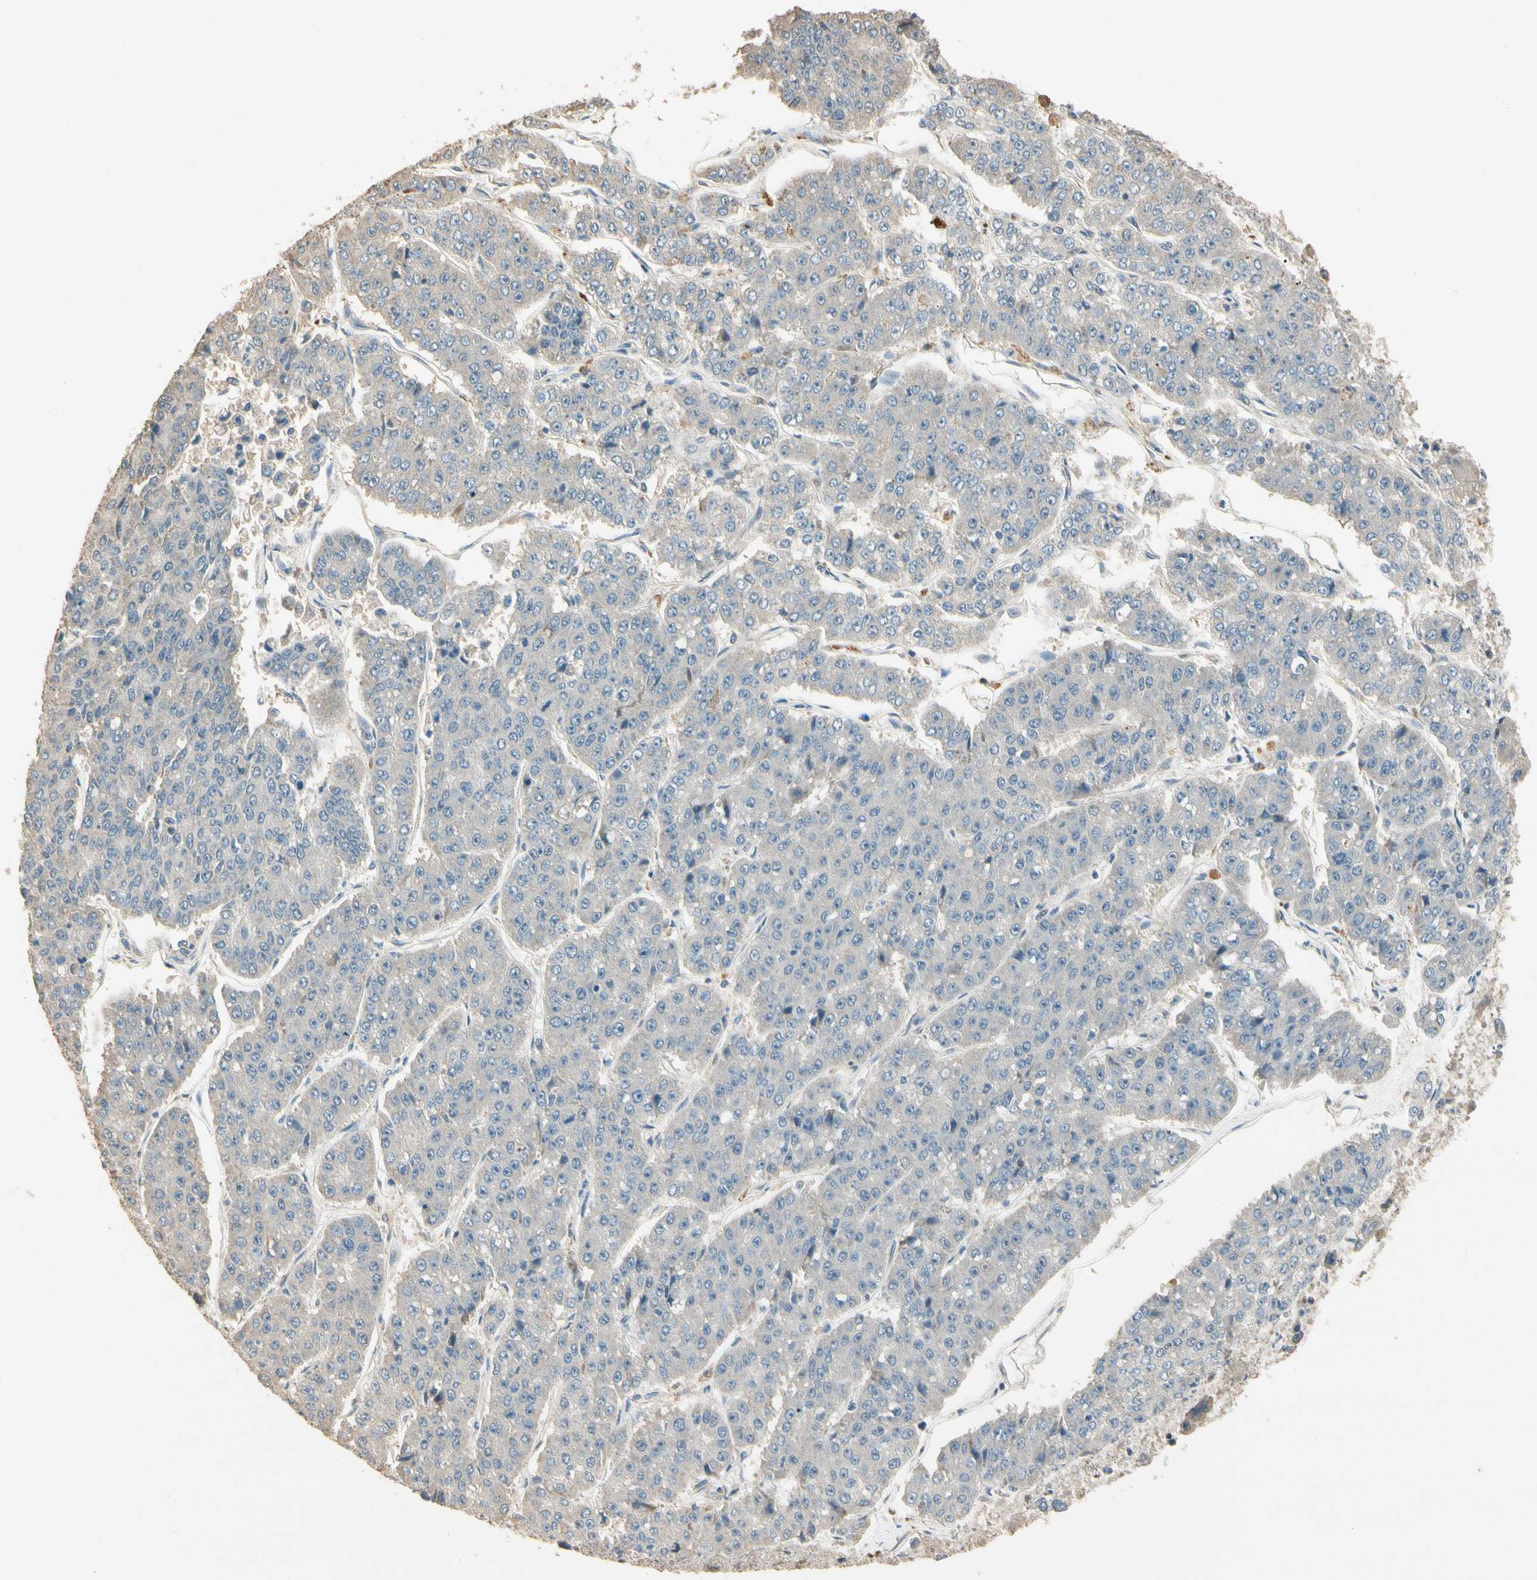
{"staining": {"intensity": "negative", "quantity": "none", "location": "none"}, "tissue": "pancreatic cancer", "cell_type": "Tumor cells", "image_type": "cancer", "snomed": [{"axis": "morphology", "description": "Adenocarcinoma, NOS"}, {"axis": "topography", "description": "Pancreas"}], "caption": "Pancreatic adenocarcinoma stained for a protein using IHC reveals no positivity tumor cells.", "gene": "CDH6", "patient": {"sex": "male", "age": 50}}